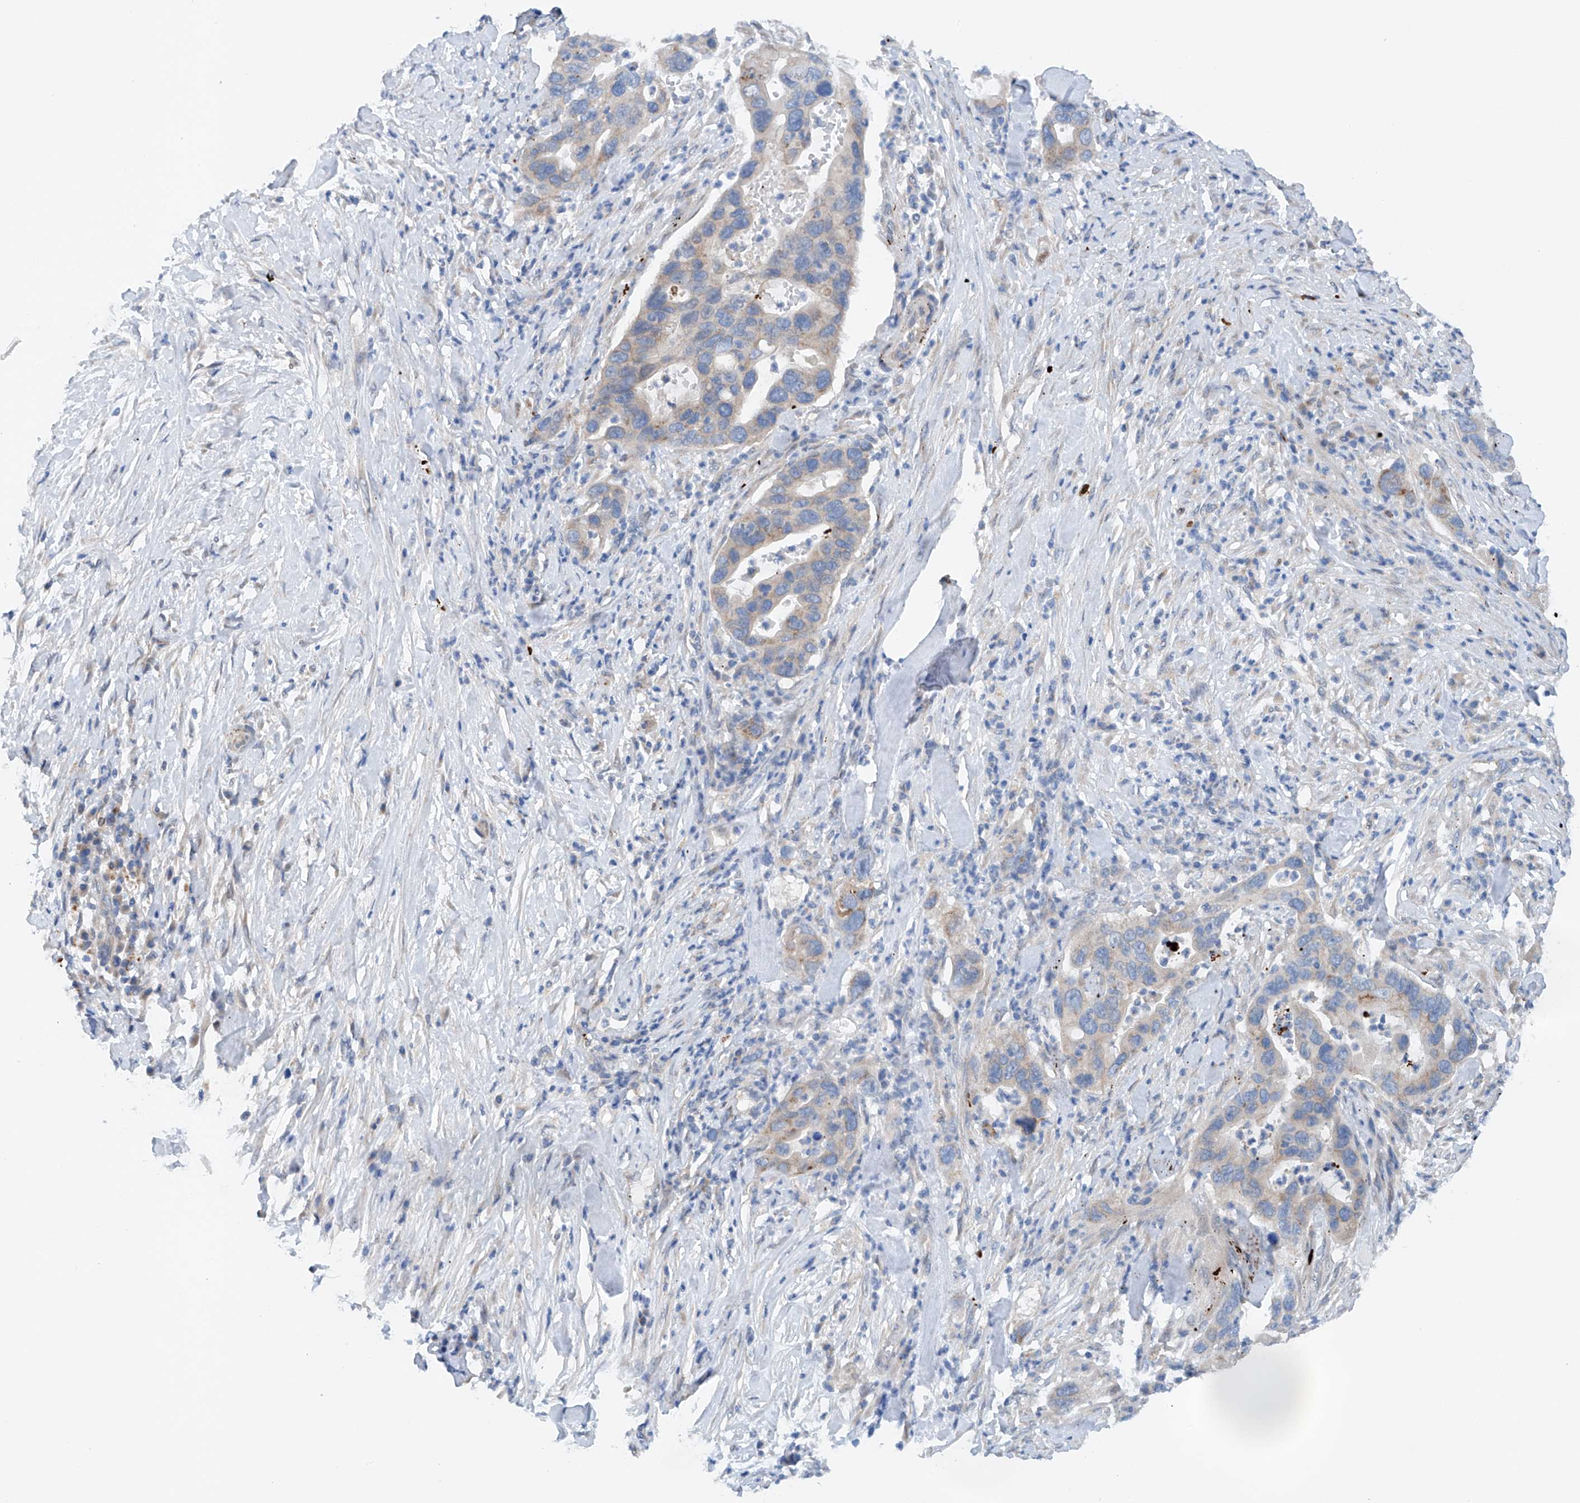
{"staining": {"intensity": "weak", "quantity": "<25%", "location": "cytoplasmic/membranous"}, "tissue": "pancreatic cancer", "cell_type": "Tumor cells", "image_type": "cancer", "snomed": [{"axis": "morphology", "description": "Adenocarcinoma, NOS"}, {"axis": "topography", "description": "Pancreas"}], "caption": "This photomicrograph is of adenocarcinoma (pancreatic) stained with IHC to label a protein in brown with the nuclei are counter-stained blue. There is no expression in tumor cells.", "gene": "CEP85L", "patient": {"sex": "female", "age": 71}}